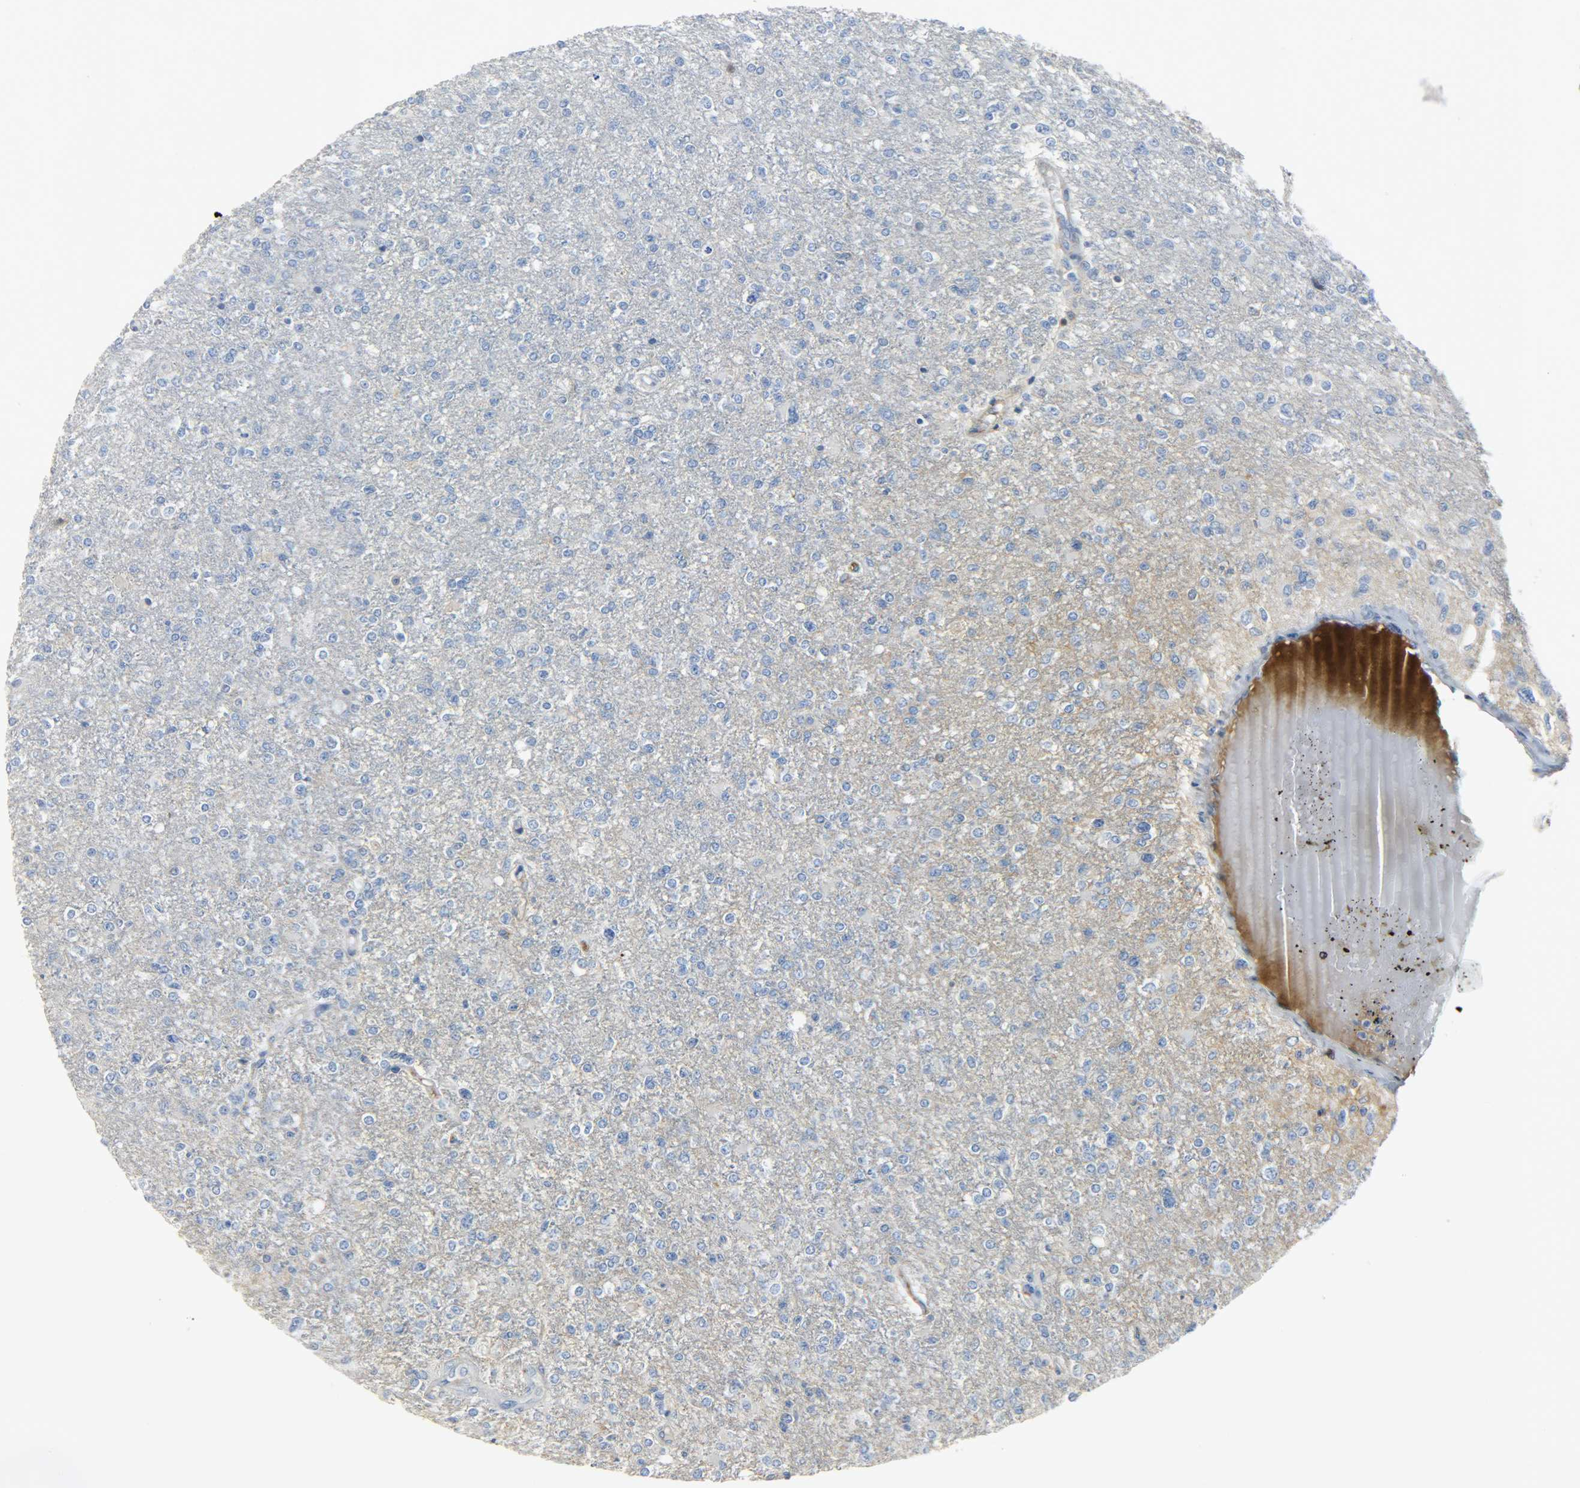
{"staining": {"intensity": "negative", "quantity": "none", "location": "none"}, "tissue": "glioma", "cell_type": "Tumor cells", "image_type": "cancer", "snomed": [{"axis": "morphology", "description": "Glioma, malignant, High grade"}, {"axis": "topography", "description": "Cerebral cortex"}], "caption": "IHC histopathology image of neoplastic tissue: human malignant glioma (high-grade) stained with DAB (3,3'-diaminobenzidine) demonstrates no significant protein expression in tumor cells.", "gene": "CRP", "patient": {"sex": "male", "age": 76}}